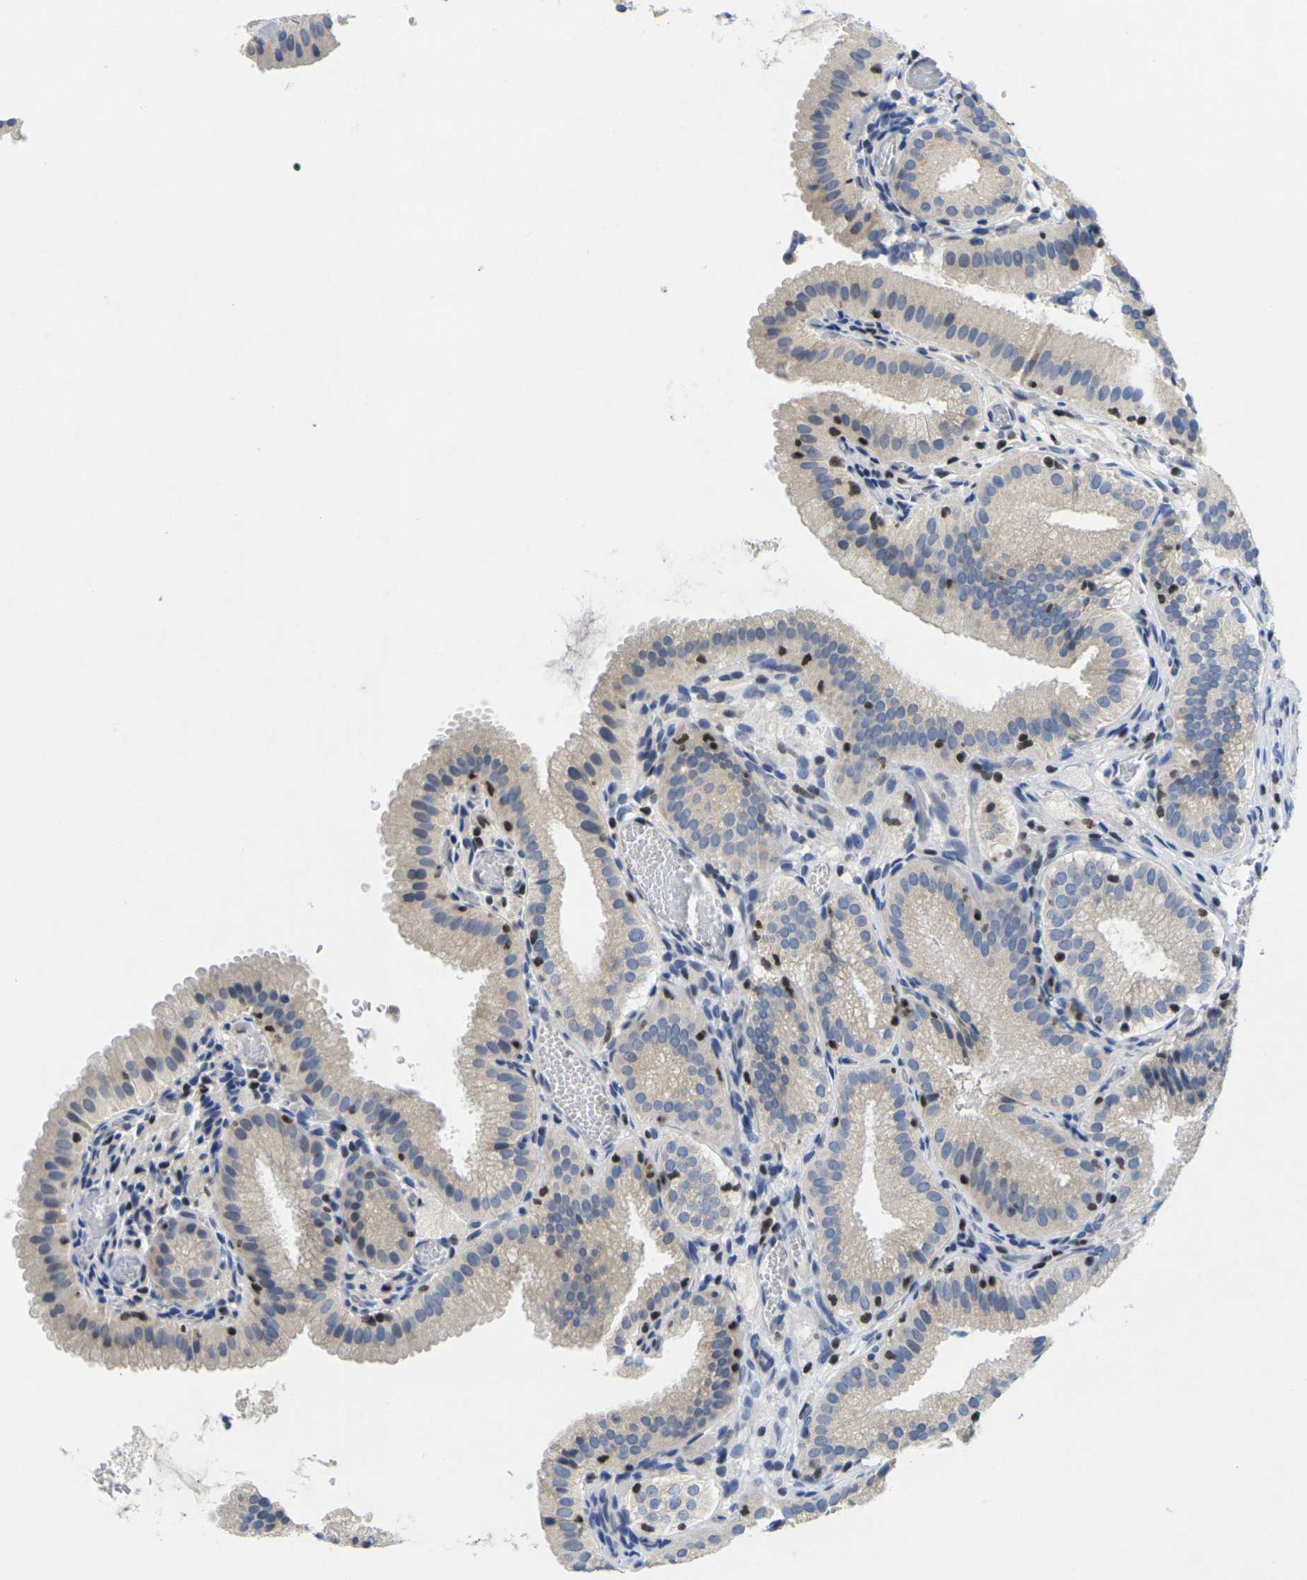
{"staining": {"intensity": "negative", "quantity": "none", "location": "none"}, "tissue": "gallbladder", "cell_type": "Glandular cells", "image_type": "normal", "snomed": [{"axis": "morphology", "description": "Normal tissue, NOS"}, {"axis": "topography", "description": "Gallbladder"}], "caption": "DAB (3,3'-diaminobenzidine) immunohistochemical staining of normal gallbladder exhibits no significant positivity in glandular cells. Nuclei are stained in blue.", "gene": "IKZF1", "patient": {"sex": "male", "age": 54}}